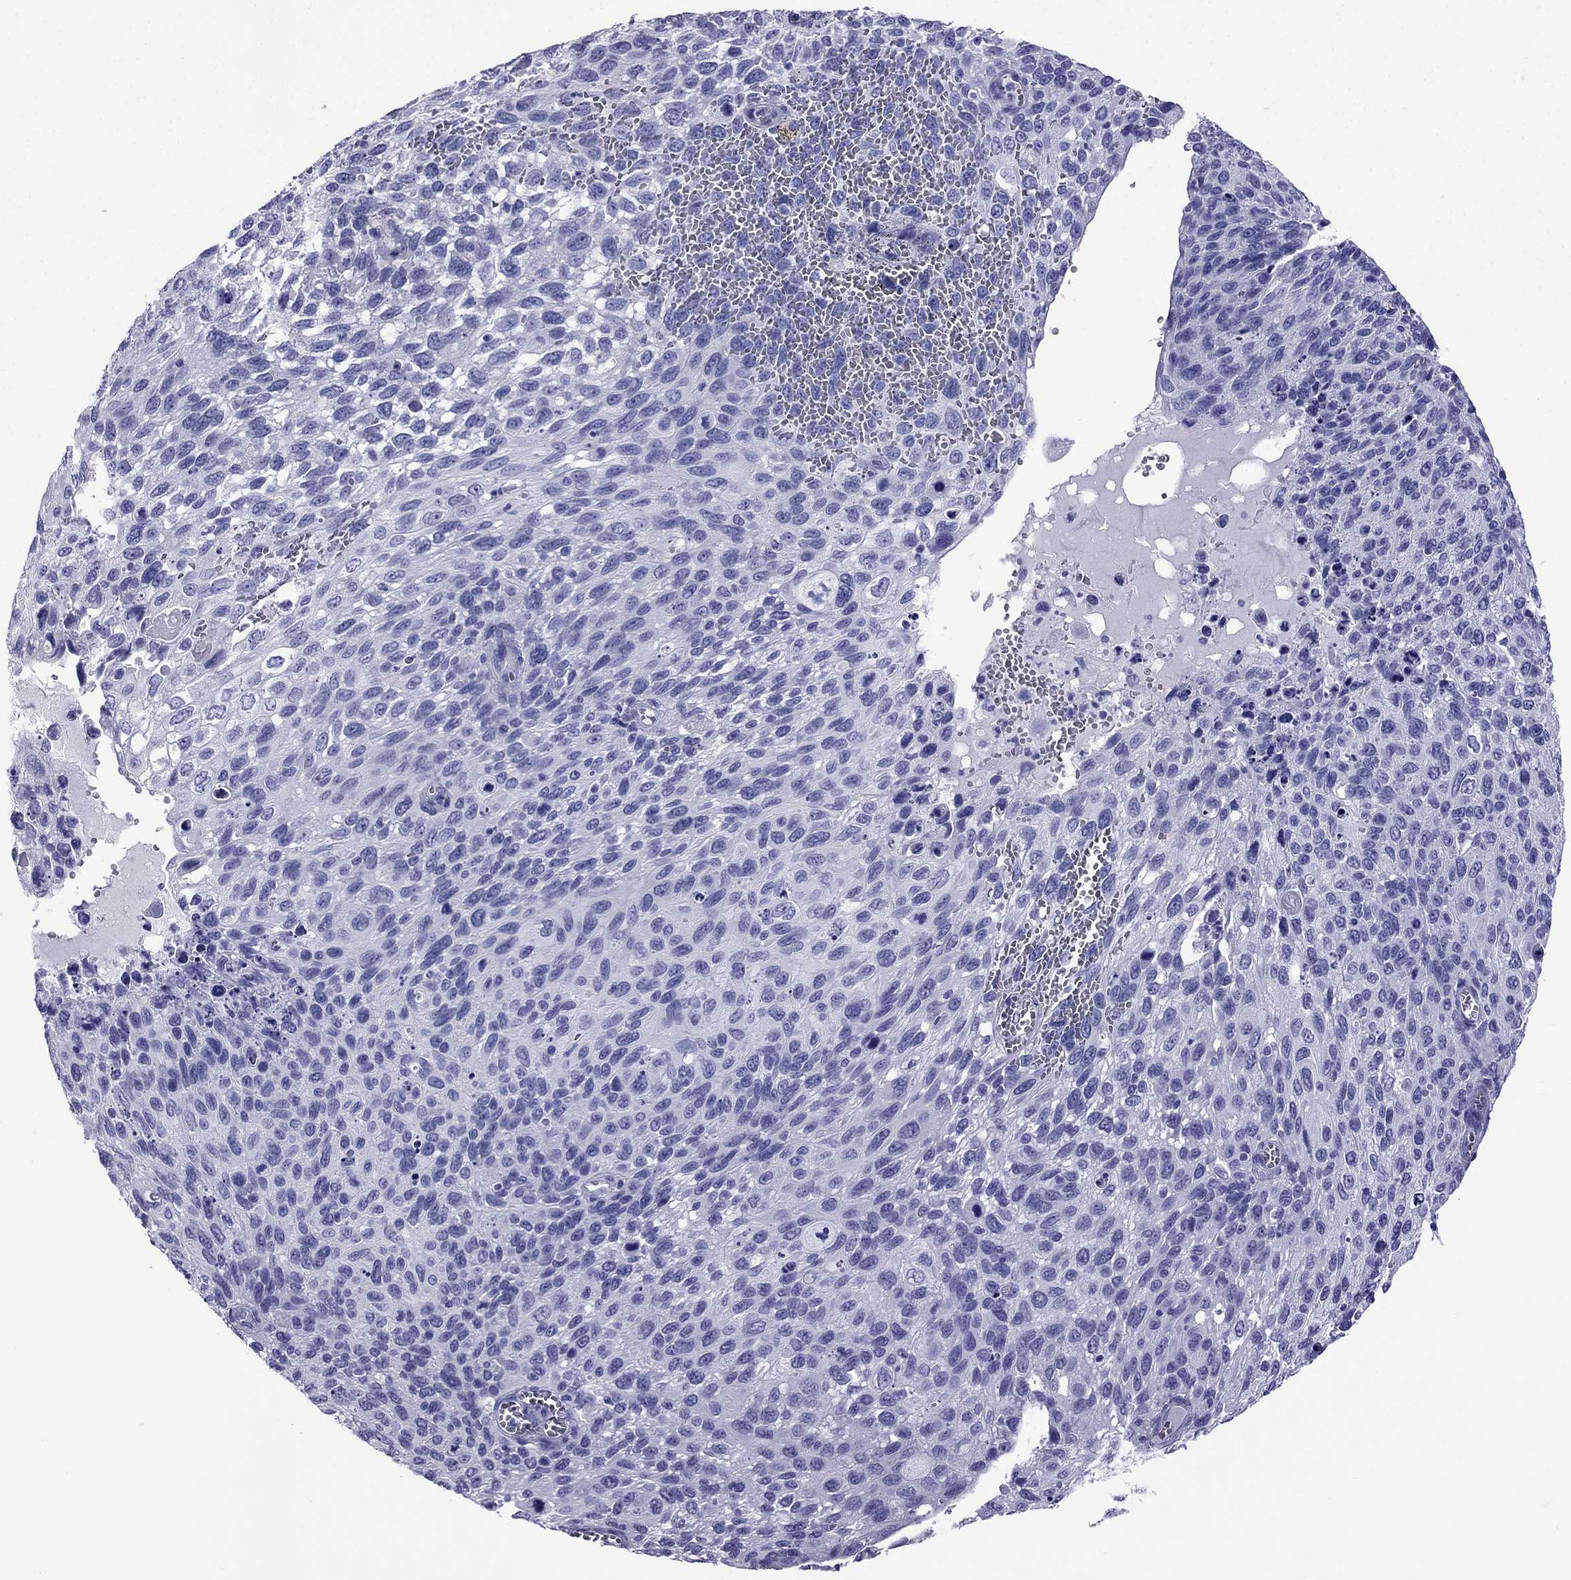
{"staining": {"intensity": "negative", "quantity": "none", "location": "none"}, "tissue": "cervical cancer", "cell_type": "Tumor cells", "image_type": "cancer", "snomed": [{"axis": "morphology", "description": "Squamous cell carcinoma, NOS"}, {"axis": "topography", "description": "Cervix"}], "caption": "Human cervical squamous cell carcinoma stained for a protein using immunohistochemistry exhibits no expression in tumor cells.", "gene": "ARR3", "patient": {"sex": "female", "age": 70}}